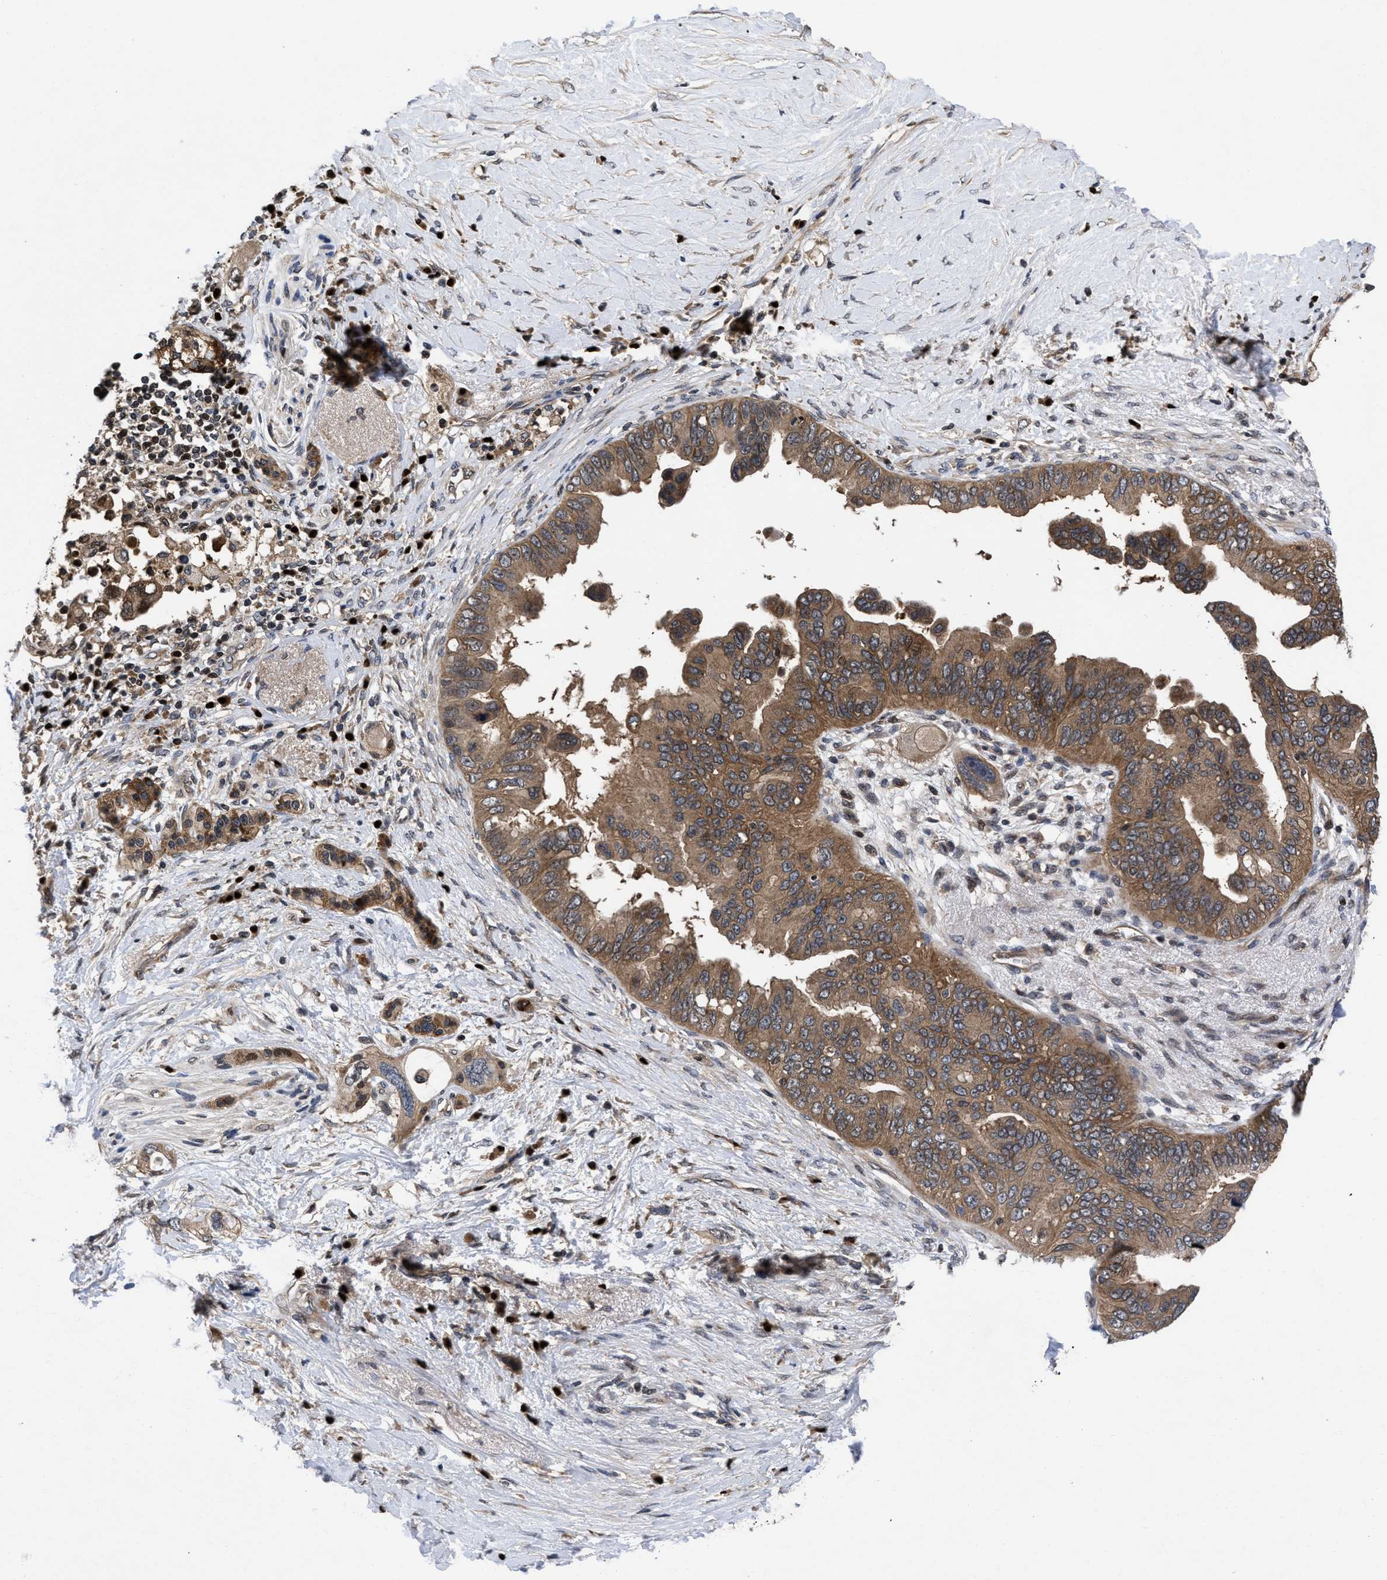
{"staining": {"intensity": "moderate", "quantity": ">75%", "location": "cytoplasmic/membranous,nuclear"}, "tissue": "pancreatic cancer", "cell_type": "Tumor cells", "image_type": "cancer", "snomed": [{"axis": "morphology", "description": "Adenocarcinoma, NOS"}, {"axis": "topography", "description": "Pancreas"}], "caption": "Approximately >75% of tumor cells in pancreatic cancer reveal moderate cytoplasmic/membranous and nuclear protein expression as visualized by brown immunohistochemical staining.", "gene": "FAM200A", "patient": {"sex": "female", "age": 56}}